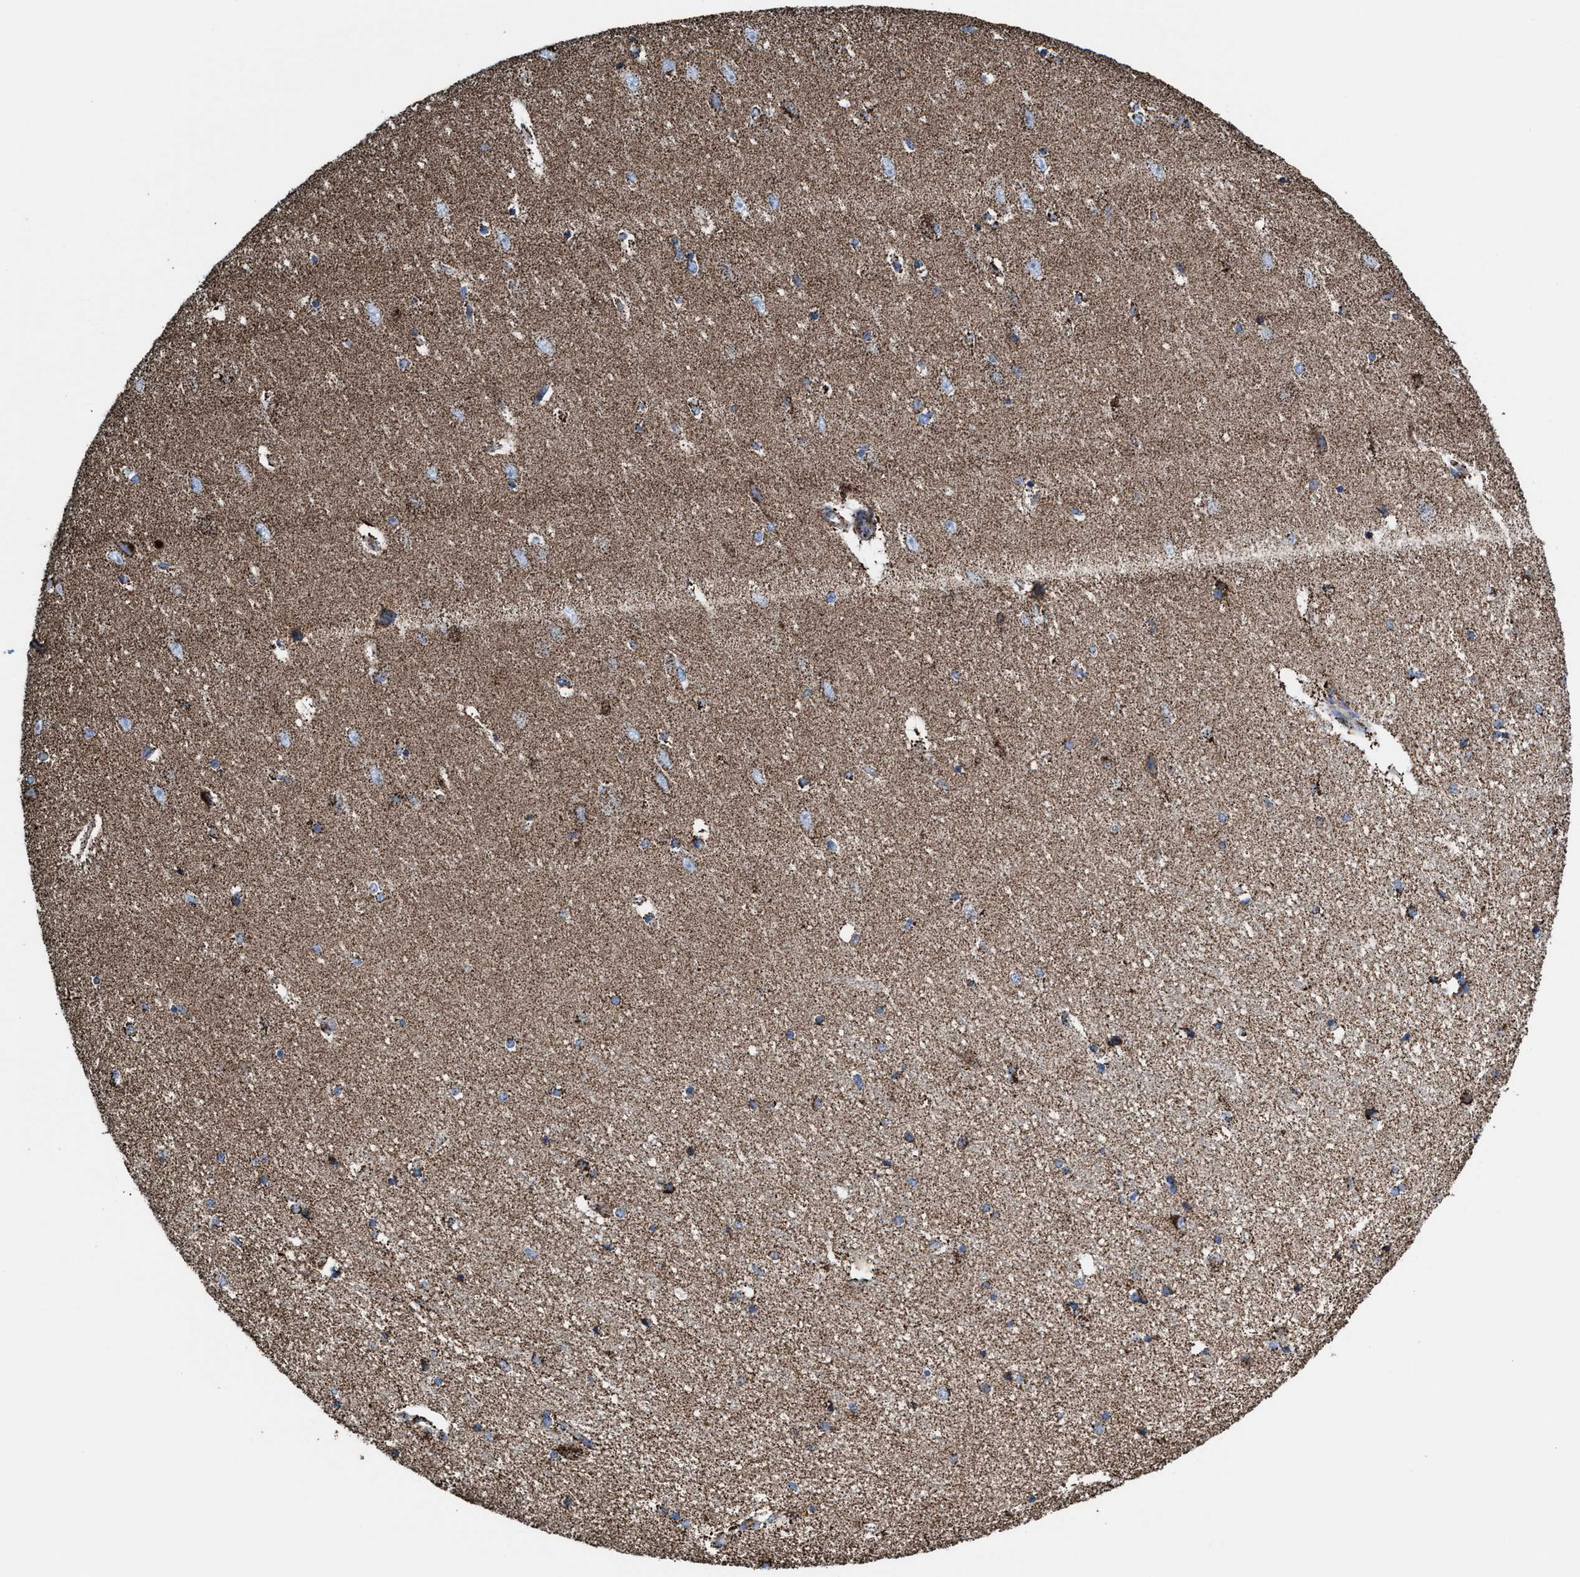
{"staining": {"intensity": "moderate", "quantity": ">75%", "location": "cytoplasmic/membranous"}, "tissue": "hippocampus", "cell_type": "Glial cells", "image_type": "normal", "snomed": [{"axis": "morphology", "description": "Normal tissue, NOS"}, {"axis": "topography", "description": "Hippocampus"}], "caption": "A brown stain shows moderate cytoplasmic/membranous staining of a protein in glial cells of benign hippocampus. (DAB IHC with brightfield microscopy, high magnification).", "gene": "ECHS1", "patient": {"sex": "female", "age": 54}}